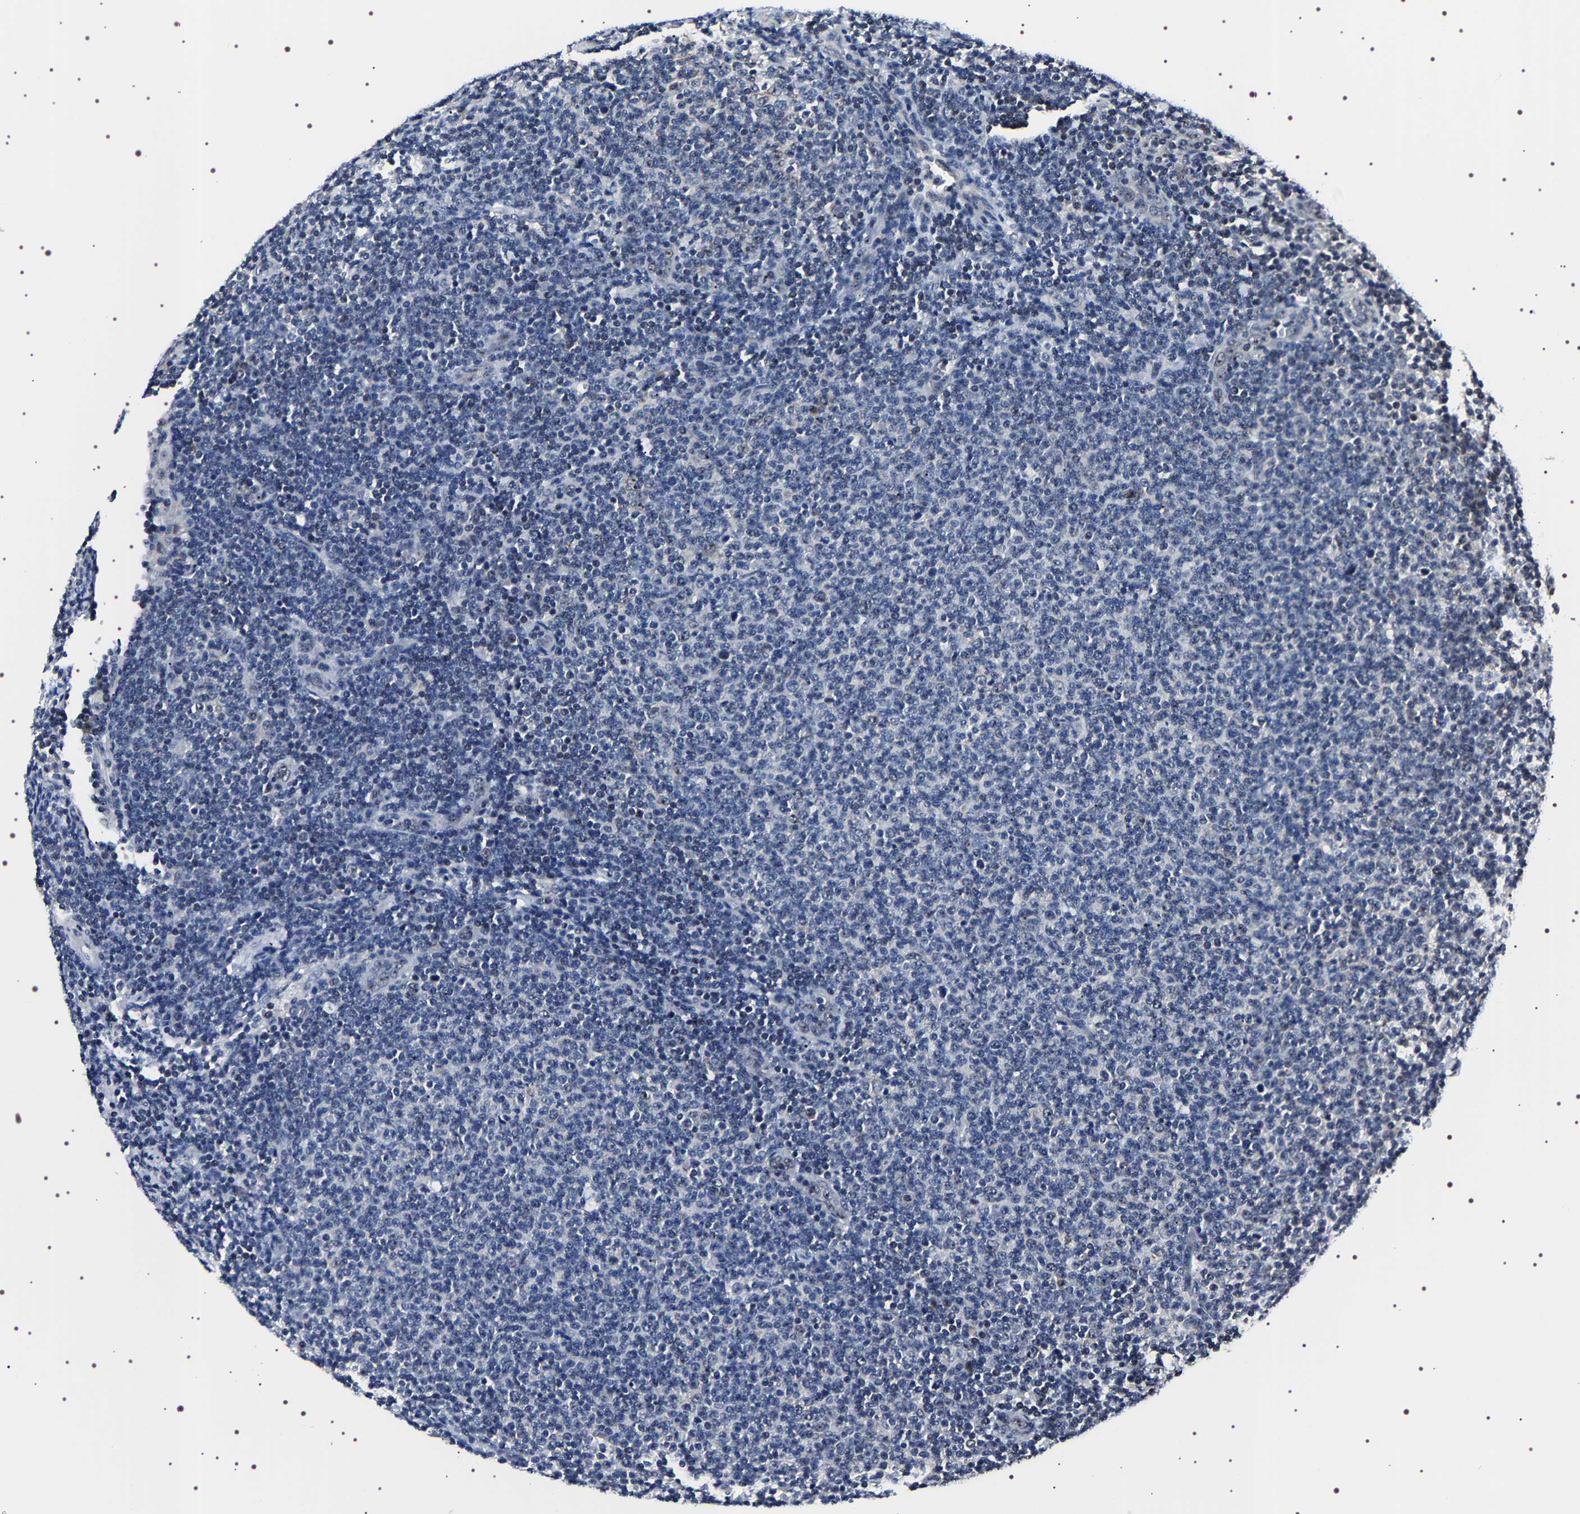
{"staining": {"intensity": "negative", "quantity": "none", "location": "none"}, "tissue": "lymphoma", "cell_type": "Tumor cells", "image_type": "cancer", "snomed": [{"axis": "morphology", "description": "Malignant lymphoma, non-Hodgkin's type, Low grade"}, {"axis": "topography", "description": "Lymph node"}], "caption": "Tumor cells show no significant protein expression in malignant lymphoma, non-Hodgkin's type (low-grade). (DAB immunohistochemistry visualized using brightfield microscopy, high magnification).", "gene": "GNL3", "patient": {"sex": "male", "age": 66}}